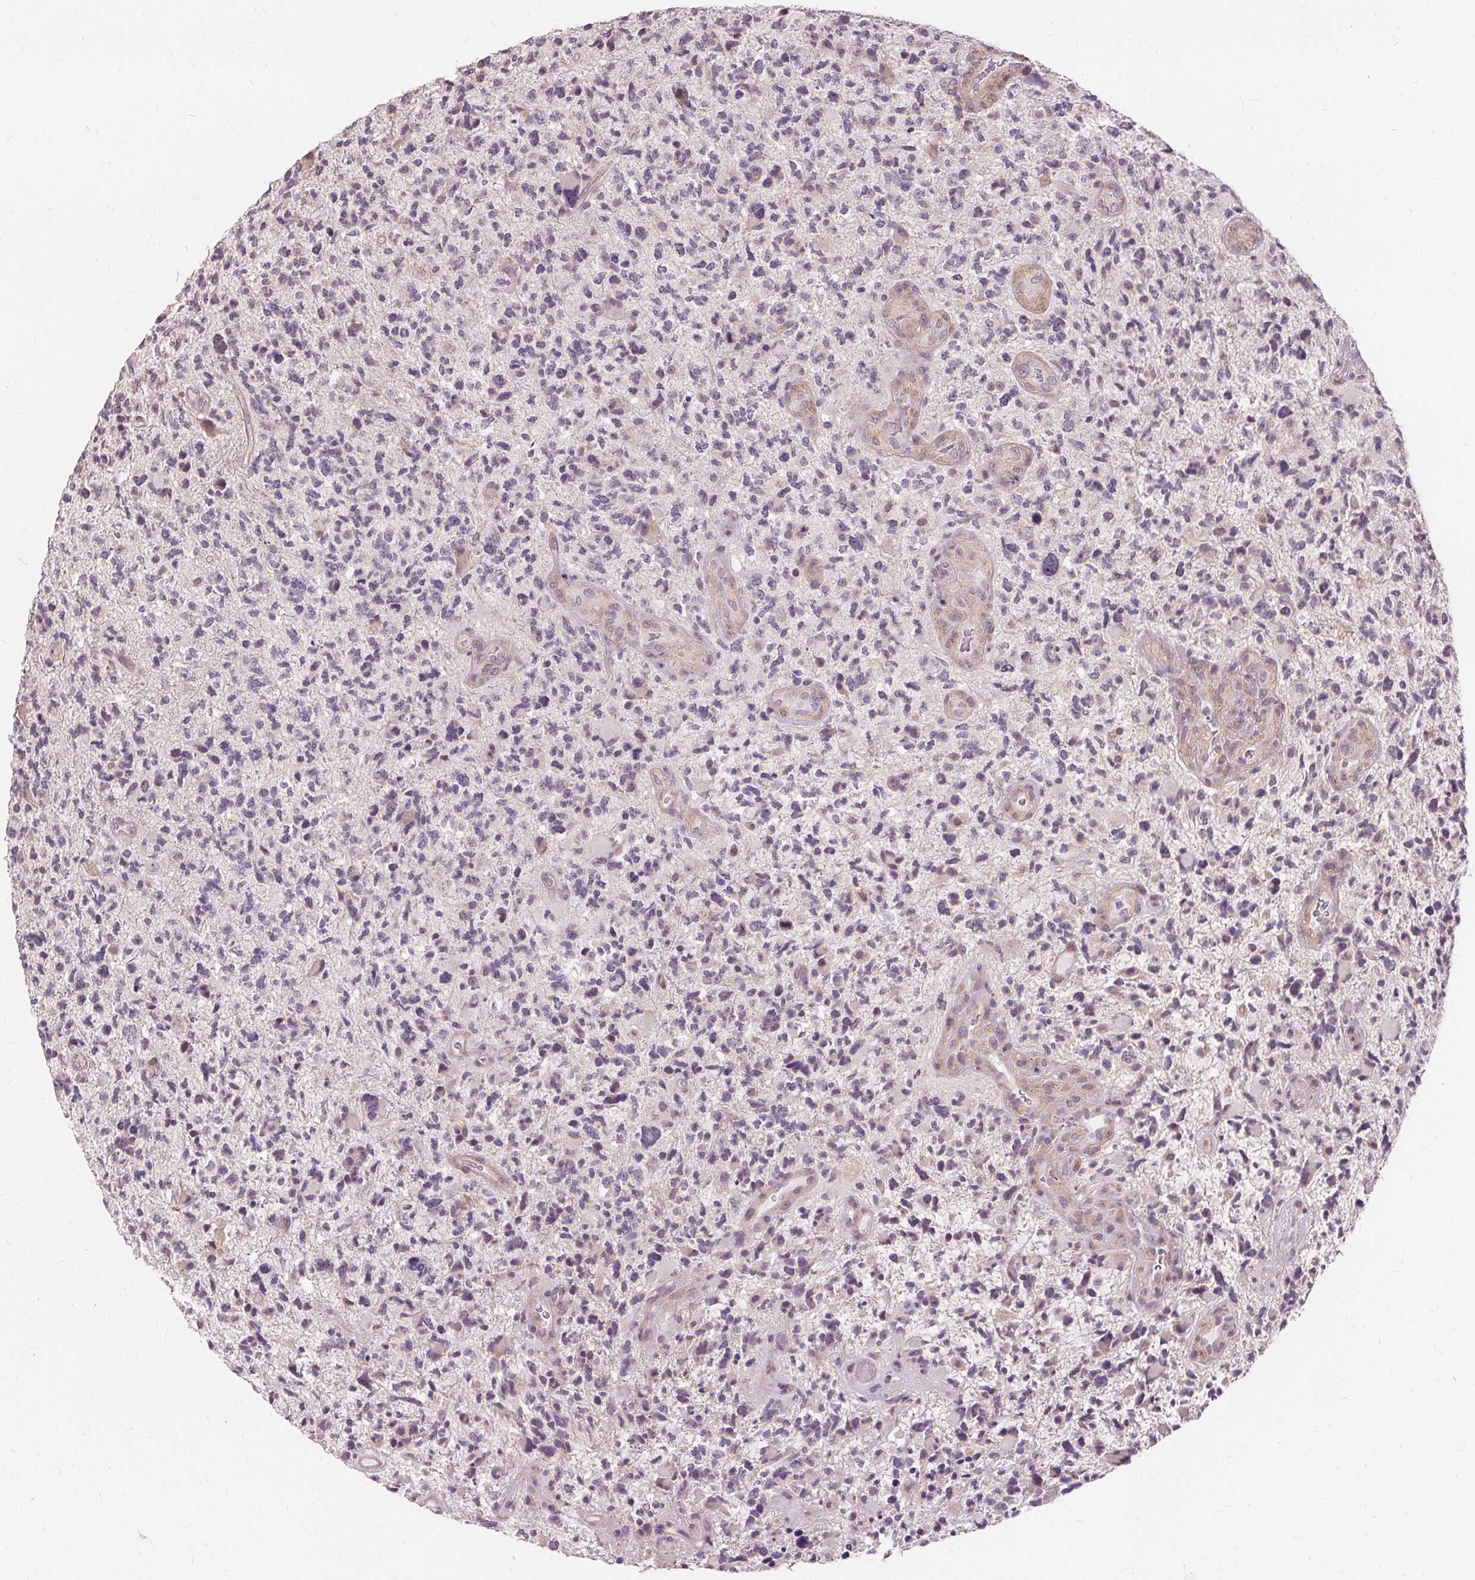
{"staining": {"intensity": "negative", "quantity": "none", "location": "none"}, "tissue": "glioma", "cell_type": "Tumor cells", "image_type": "cancer", "snomed": [{"axis": "morphology", "description": "Glioma, malignant, High grade"}, {"axis": "topography", "description": "Brain"}], "caption": "Immunohistochemistry (IHC) photomicrograph of neoplastic tissue: human glioma stained with DAB shows no significant protein staining in tumor cells. (DAB IHC, high magnification).", "gene": "SIGLEC6", "patient": {"sex": "female", "age": 71}}